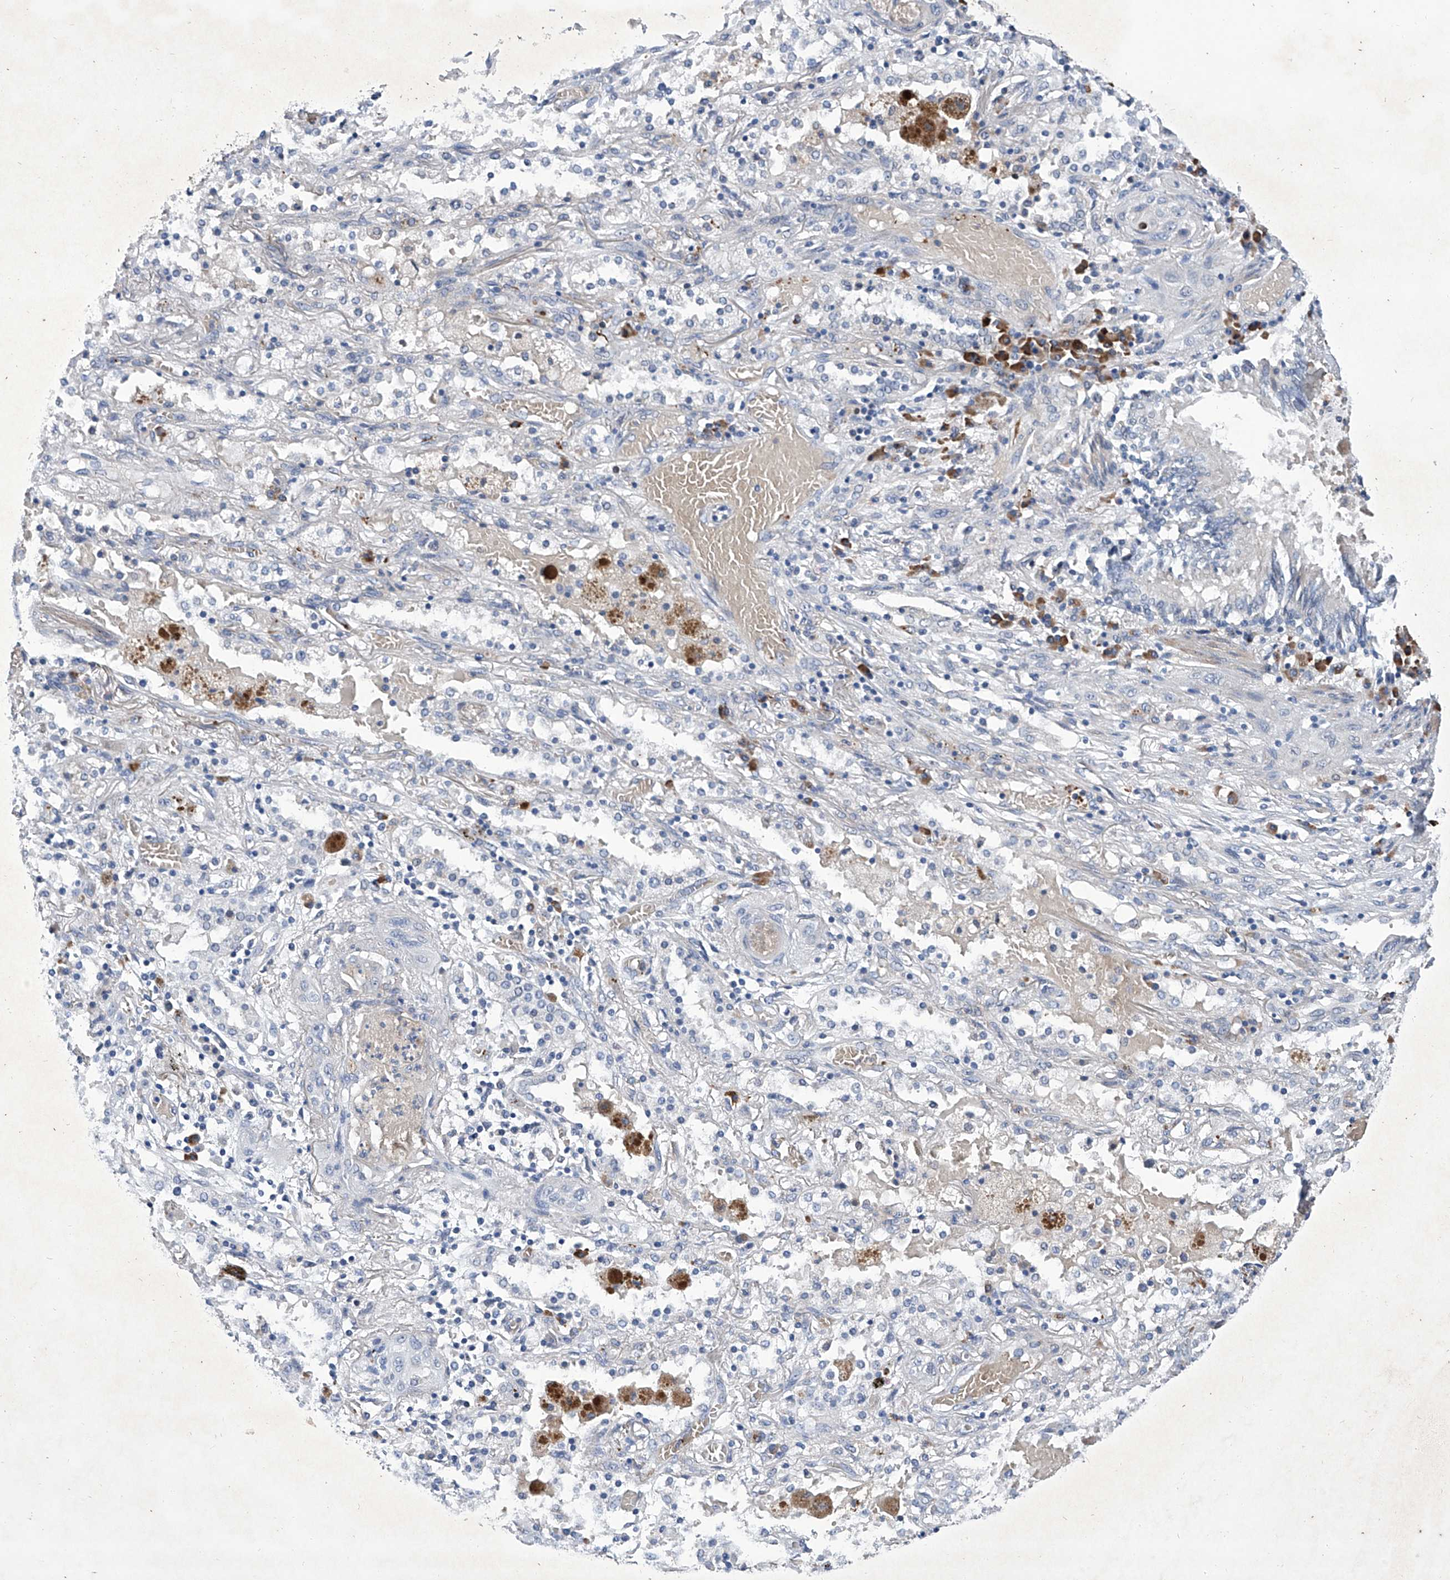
{"staining": {"intensity": "negative", "quantity": "none", "location": "none"}, "tissue": "lung cancer", "cell_type": "Tumor cells", "image_type": "cancer", "snomed": [{"axis": "morphology", "description": "Squamous cell carcinoma, NOS"}, {"axis": "topography", "description": "Lung"}], "caption": "High power microscopy image of an immunohistochemistry (IHC) photomicrograph of squamous cell carcinoma (lung), revealing no significant staining in tumor cells. (Immunohistochemistry (ihc), brightfield microscopy, high magnification).", "gene": "GPT", "patient": {"sex": "female", "age": 47}}